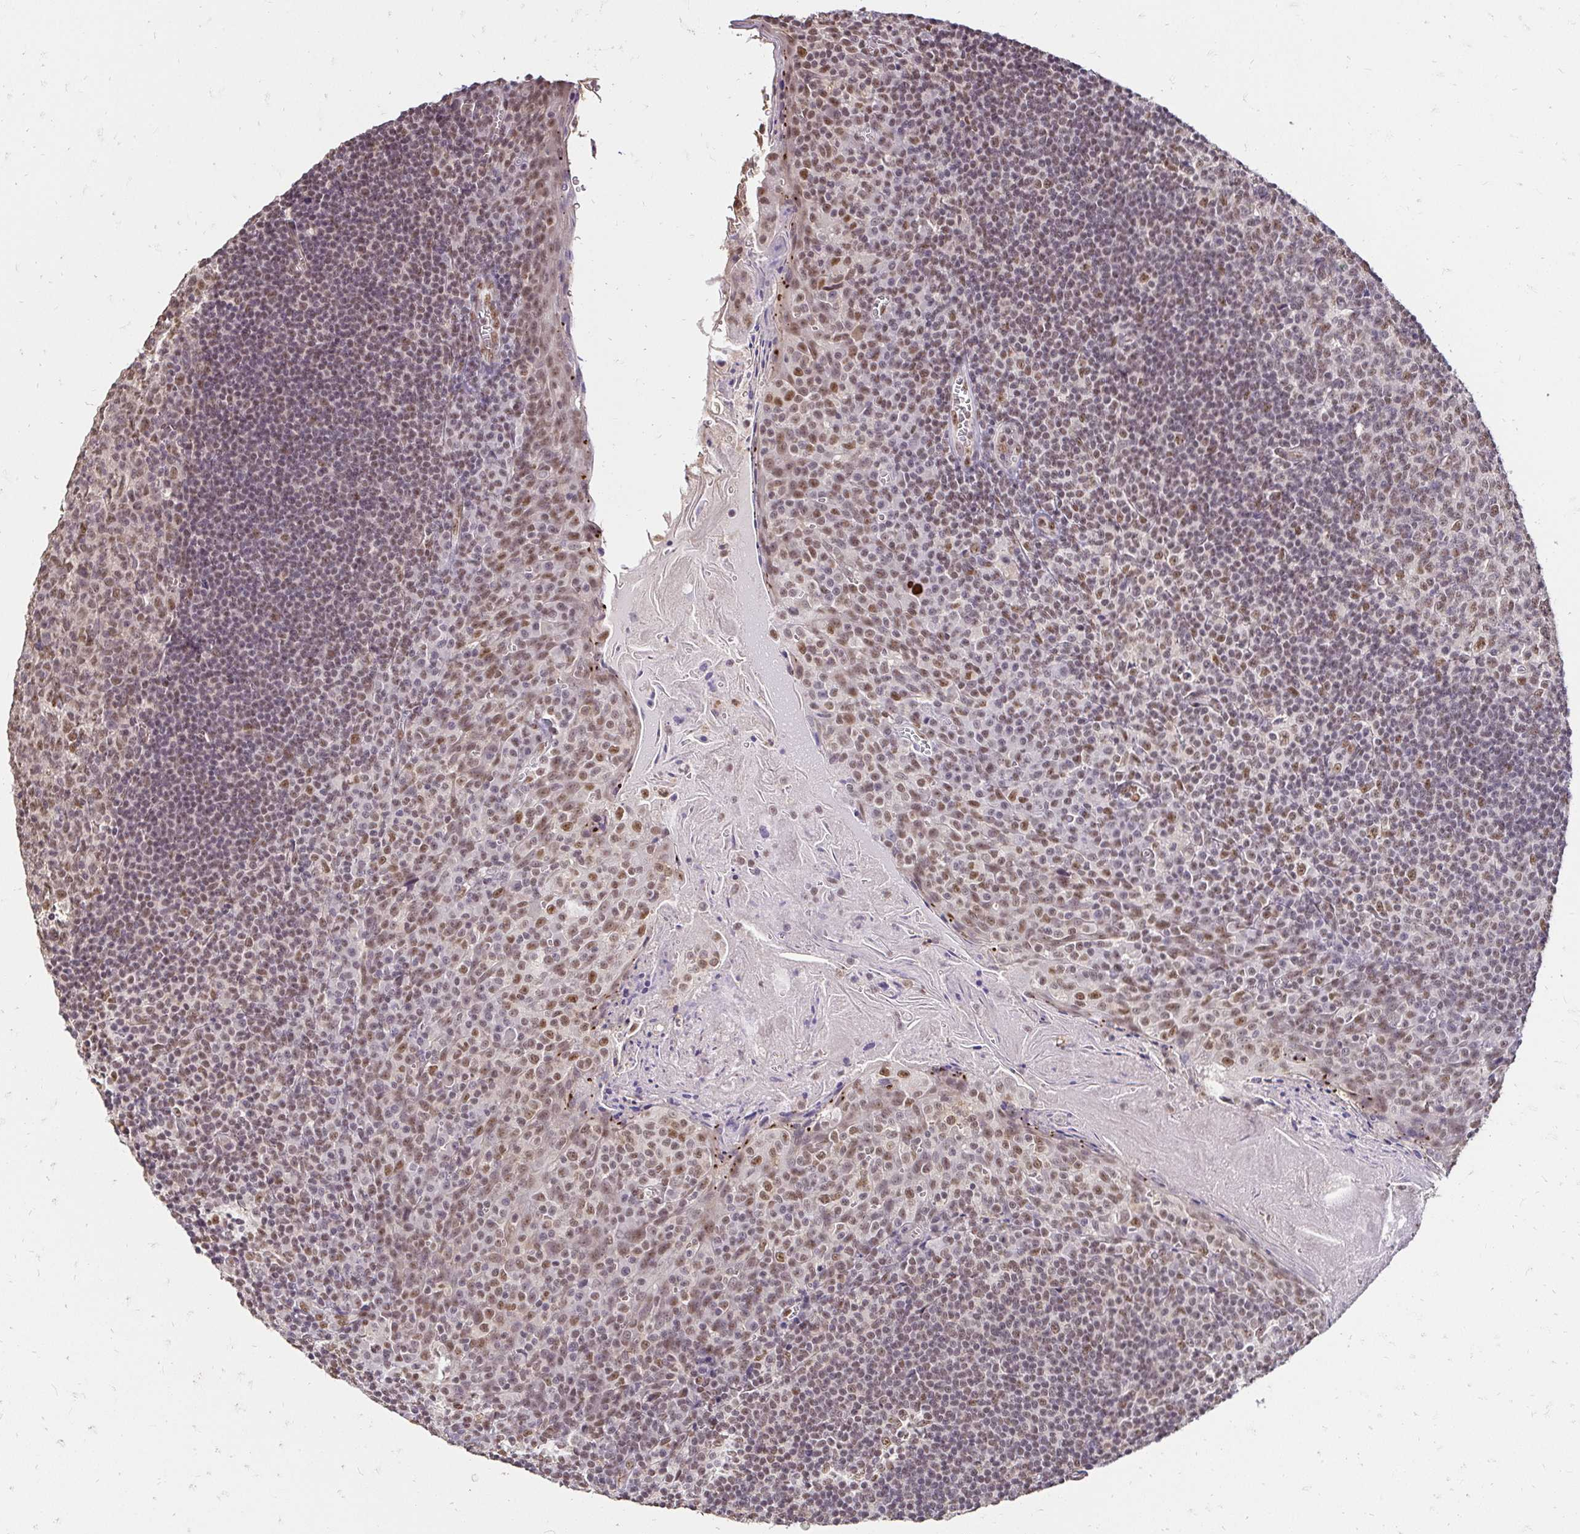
{"staining": {"intensity": "moderate", "quantity": "25%-75%", "location": "nuclear"}, "tissue": "tonsil", "cell_type": "Germinal center cells", "image_type": "normal", "snomed": [{"axis": "morphology", "description": "Normal tissue, NOS"}, {"axis": "topography", "description": "Tonsil"}], "caption": "IHC of normal human tonsil shows medium levels of moderate nuclear expression in about 25%-75% of germinal center cells.", "gene": "RIMS4", "patient": {"sex": "male", "age": 27}}